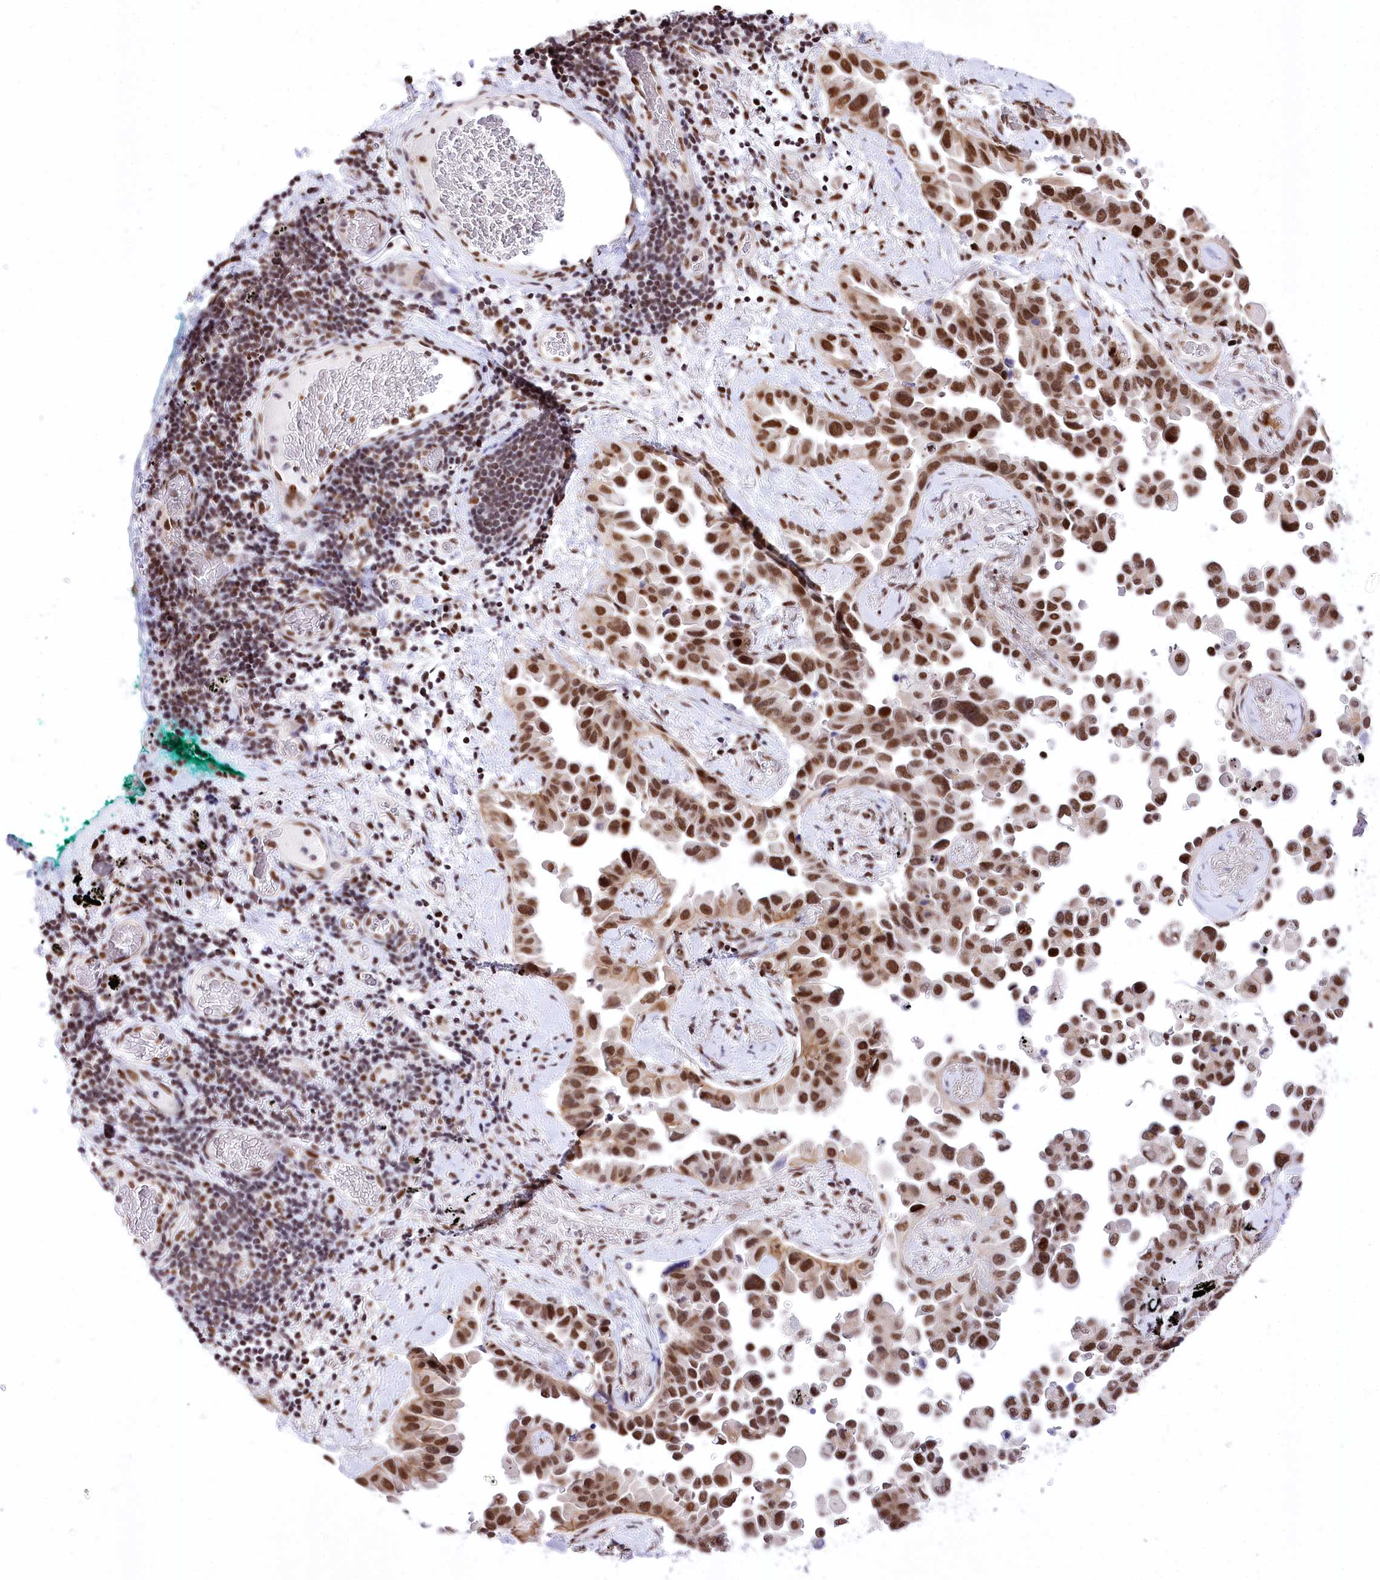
{"staining": {"intensity": "strong", "quantity": ">75%", "location": "nuclear"}, "tissue": "lung cancer", "cell_type": "Tumor cells", "image_type": "cancer", "snomed": [{"axis": "morphology", "description": "Adenocarcinoma, NOS"}, {"axis": "topography", "description": "Lung"}], "caption": "Tumor cells show high levels of strong nuclear staining in about >75% of cells in adenocarcinoma (lung). The protein is shown in brown color, while the nuclei are stained blue.", "gene": "POU4F3", "patient": {"sex": "female", "age": 67}}